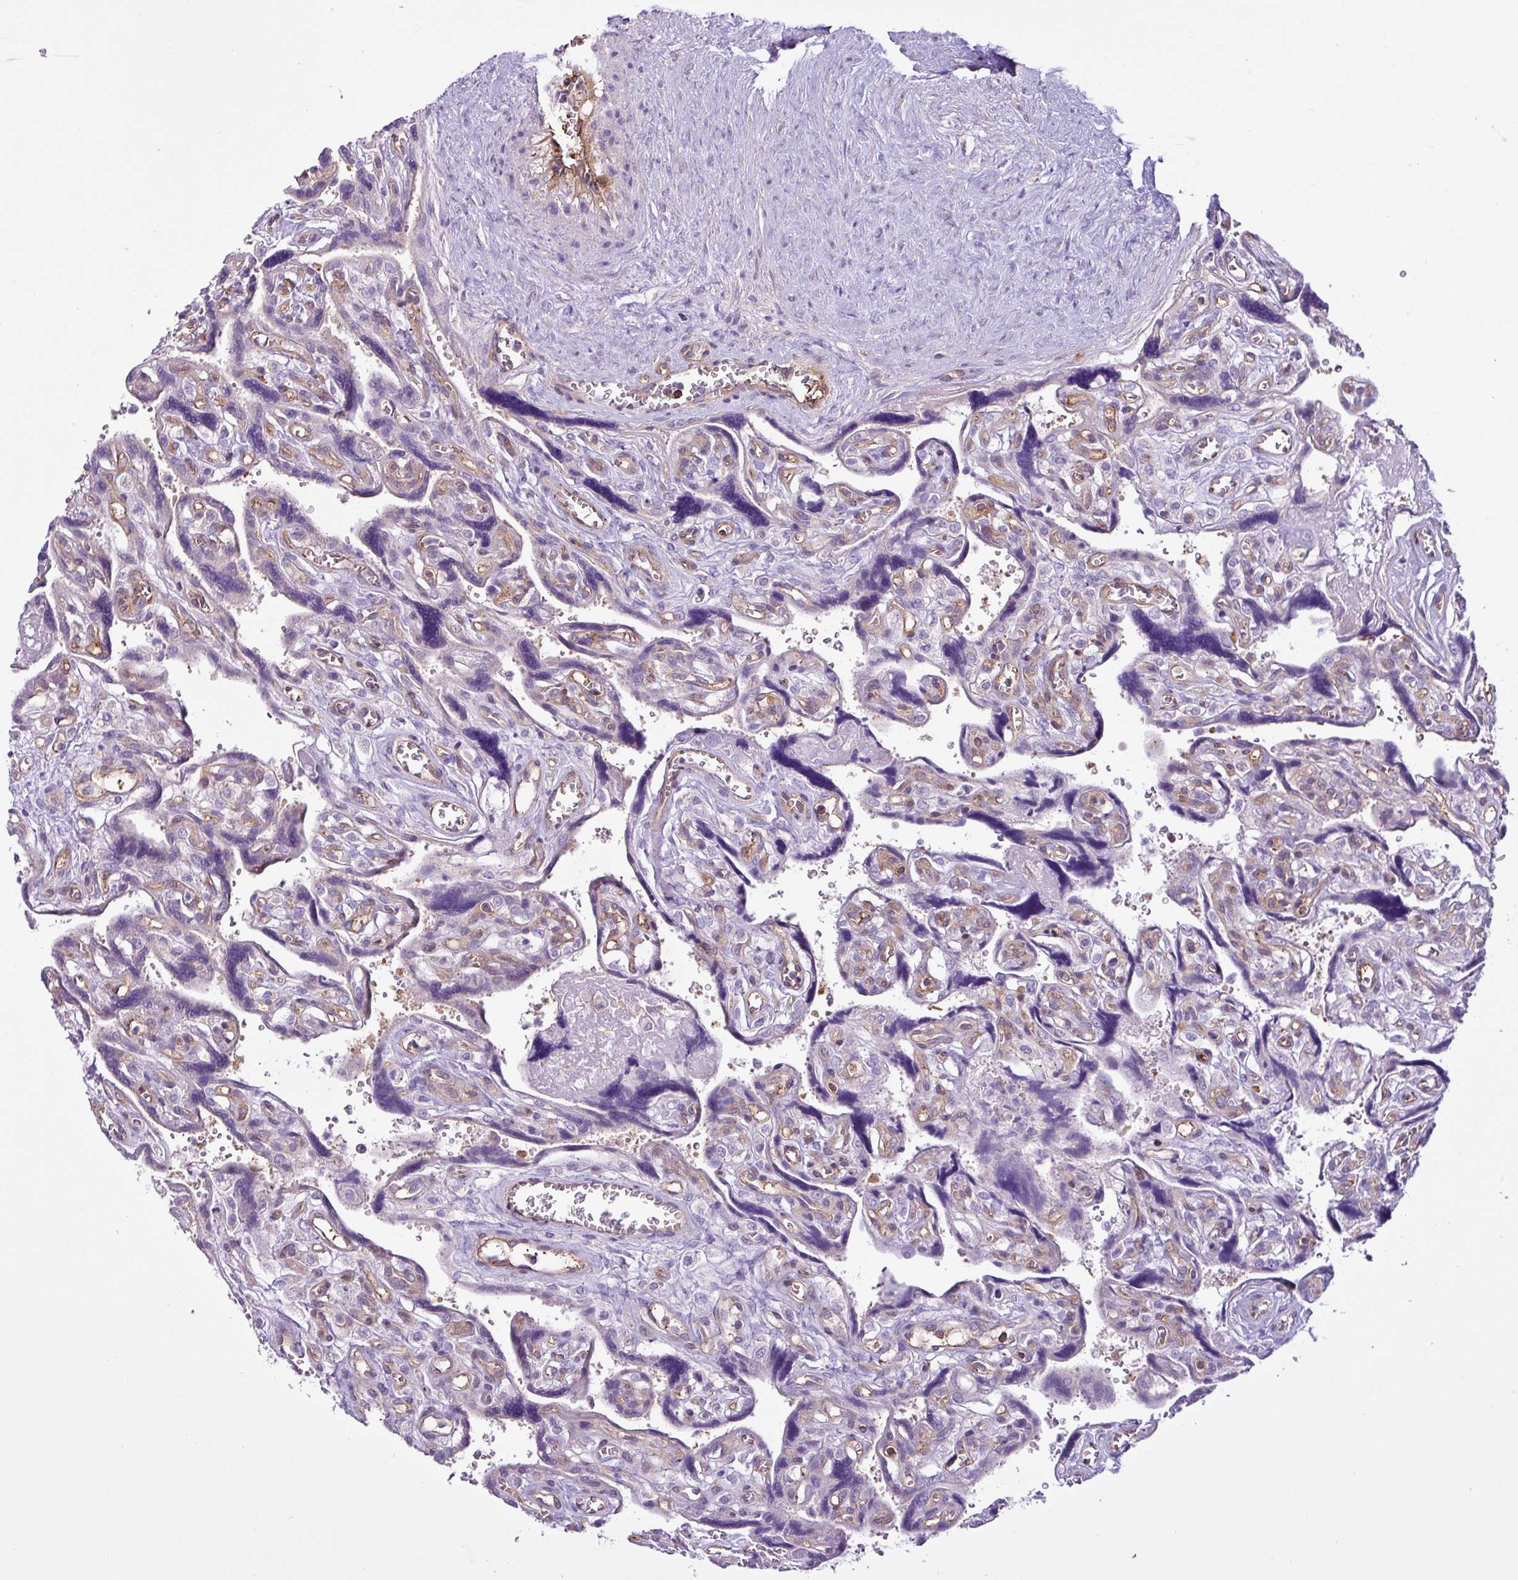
{"staining": {"intensity": "moderate", "quantity": "25%-75%", "location": "cytoplasmic/membranous,nuclear"}, "tissue": "placenta", "cell_type": "Decidual cells", "image_type": "normal", "snomed": [{"axis": "morphology", "description": "Normal tissue, NOS"}, {"axis": "topography", "description": "Placenta"}], "caption": "Decidual cells show moderate cytoplasmic/membranous,nuclear positivity in approximately 25%-75% of cells in normal placenta.", "gene": "EME2", "patient": {"sex": "female", "age": 39}}